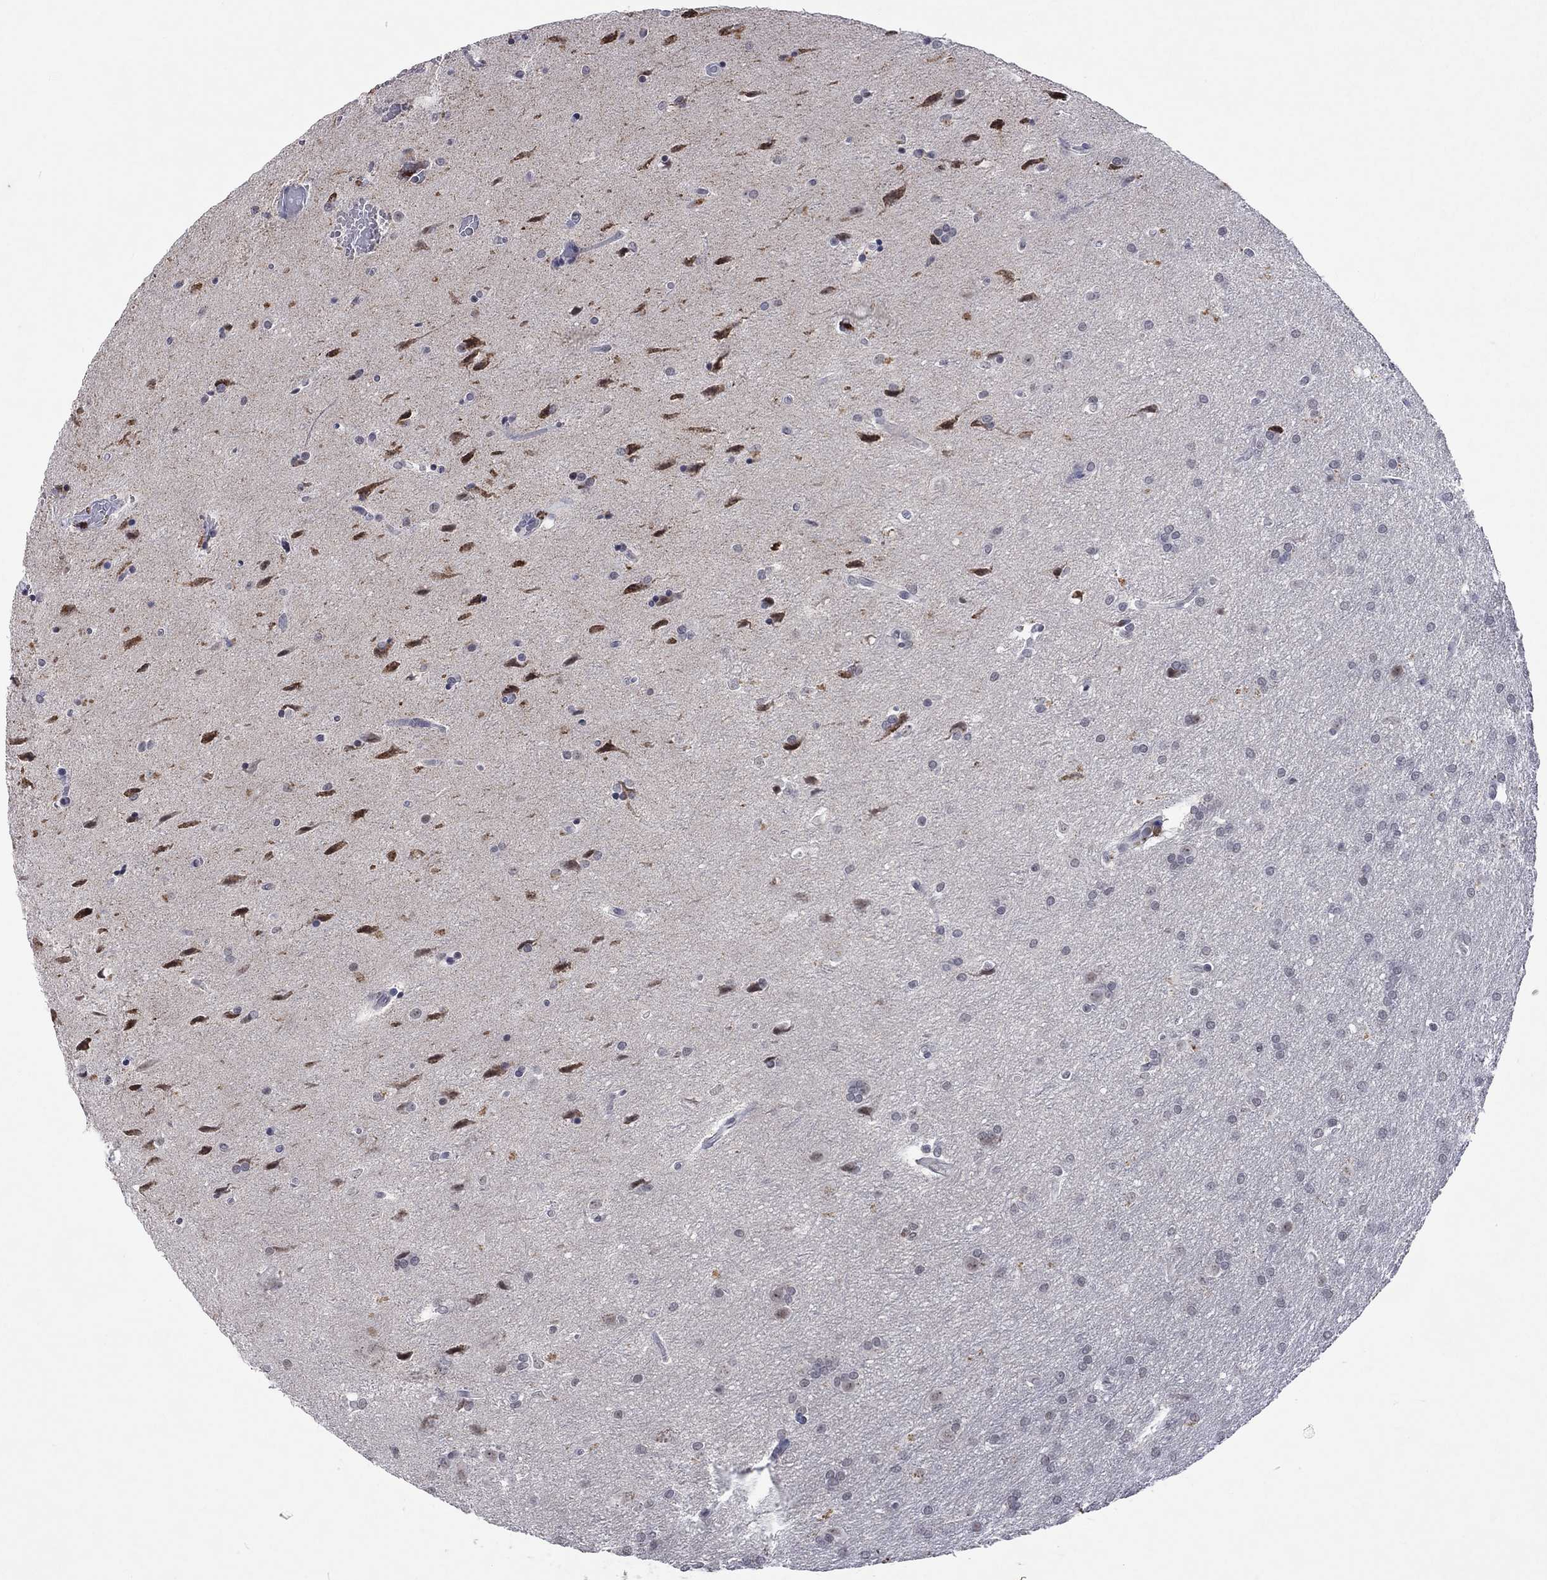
{"staining": {"intensity": "negative", "quantity": "none", "location": "none"}, "tissue": "glioma", "cell_type": "Tumor cells", "image_type": "cancer", "snomed": [{"axis": "morphology", "description": "Glioma, malignant, Low grade"}, {"axis": "topography", "description": "Brain"}], "caption": "Tumor cells show no significant protein expression in glioma.", "gene": "TMEM143", "patient": {"sex": "female", "age": 32}}